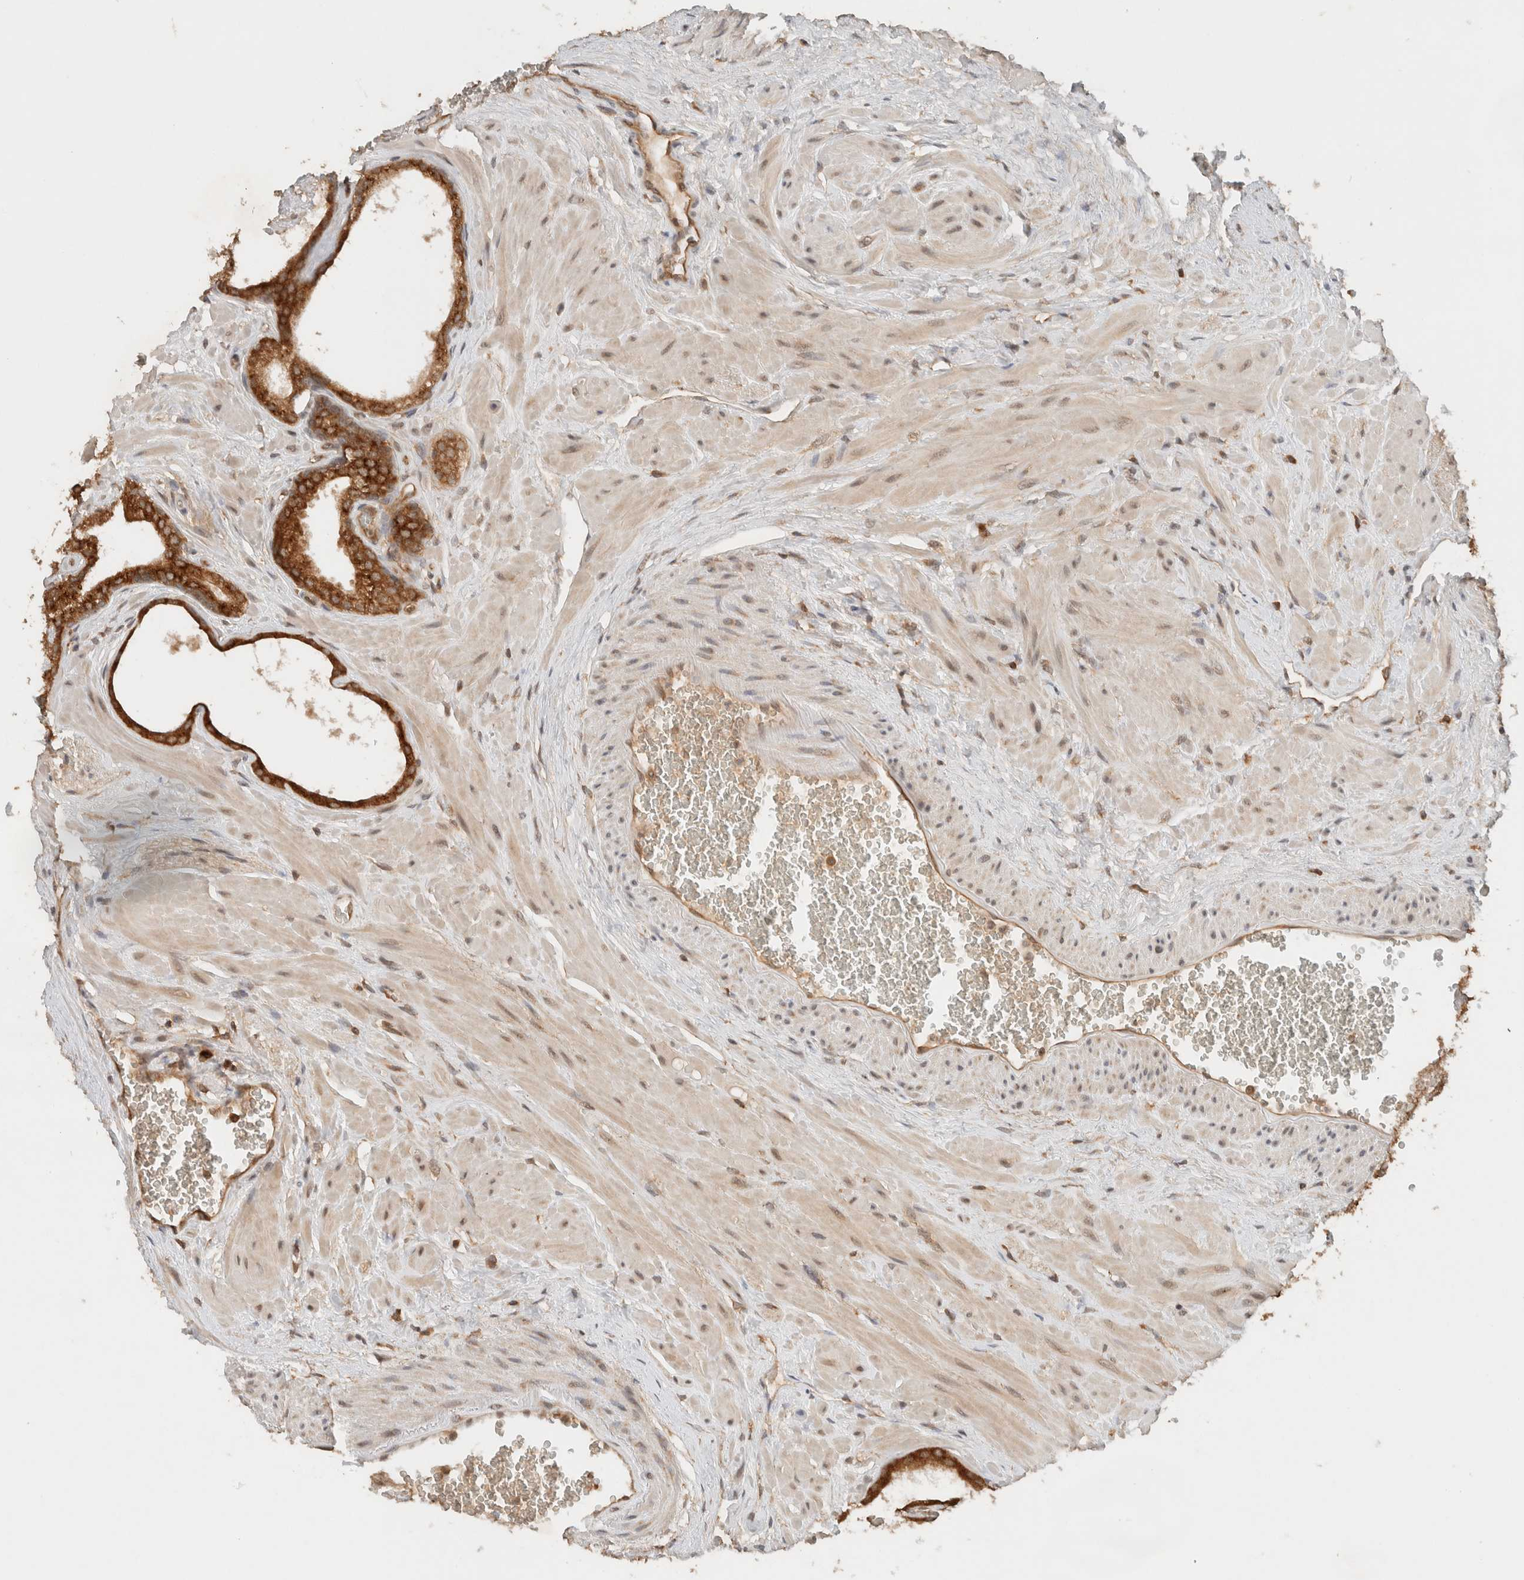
{"staining": {"intensity": "strong", "quantity": ">75%", "location": "cytoplasmic/membranous"}, "tissue": "prostate", "cell_type": "Glandular cells", "image_type": "normal", "snomed": [{"axis": "morphology", "description": "Normal tissue, NOS"}, {"axis": "morphology", "description": "Urothelial carcinoma, Low grade"}, {"axis": "topography", "description": "Urinary bladder"}, {"axis": "topography", "description": "Prostate"}], "caption": "Glandular cells exhibit high levels of strong cytoplasmic/membranous positivity in approximately >75% of cells in normal prostate.", "gene": "ARFGEF2", "patient": {"sex": "male", "age": 60}}